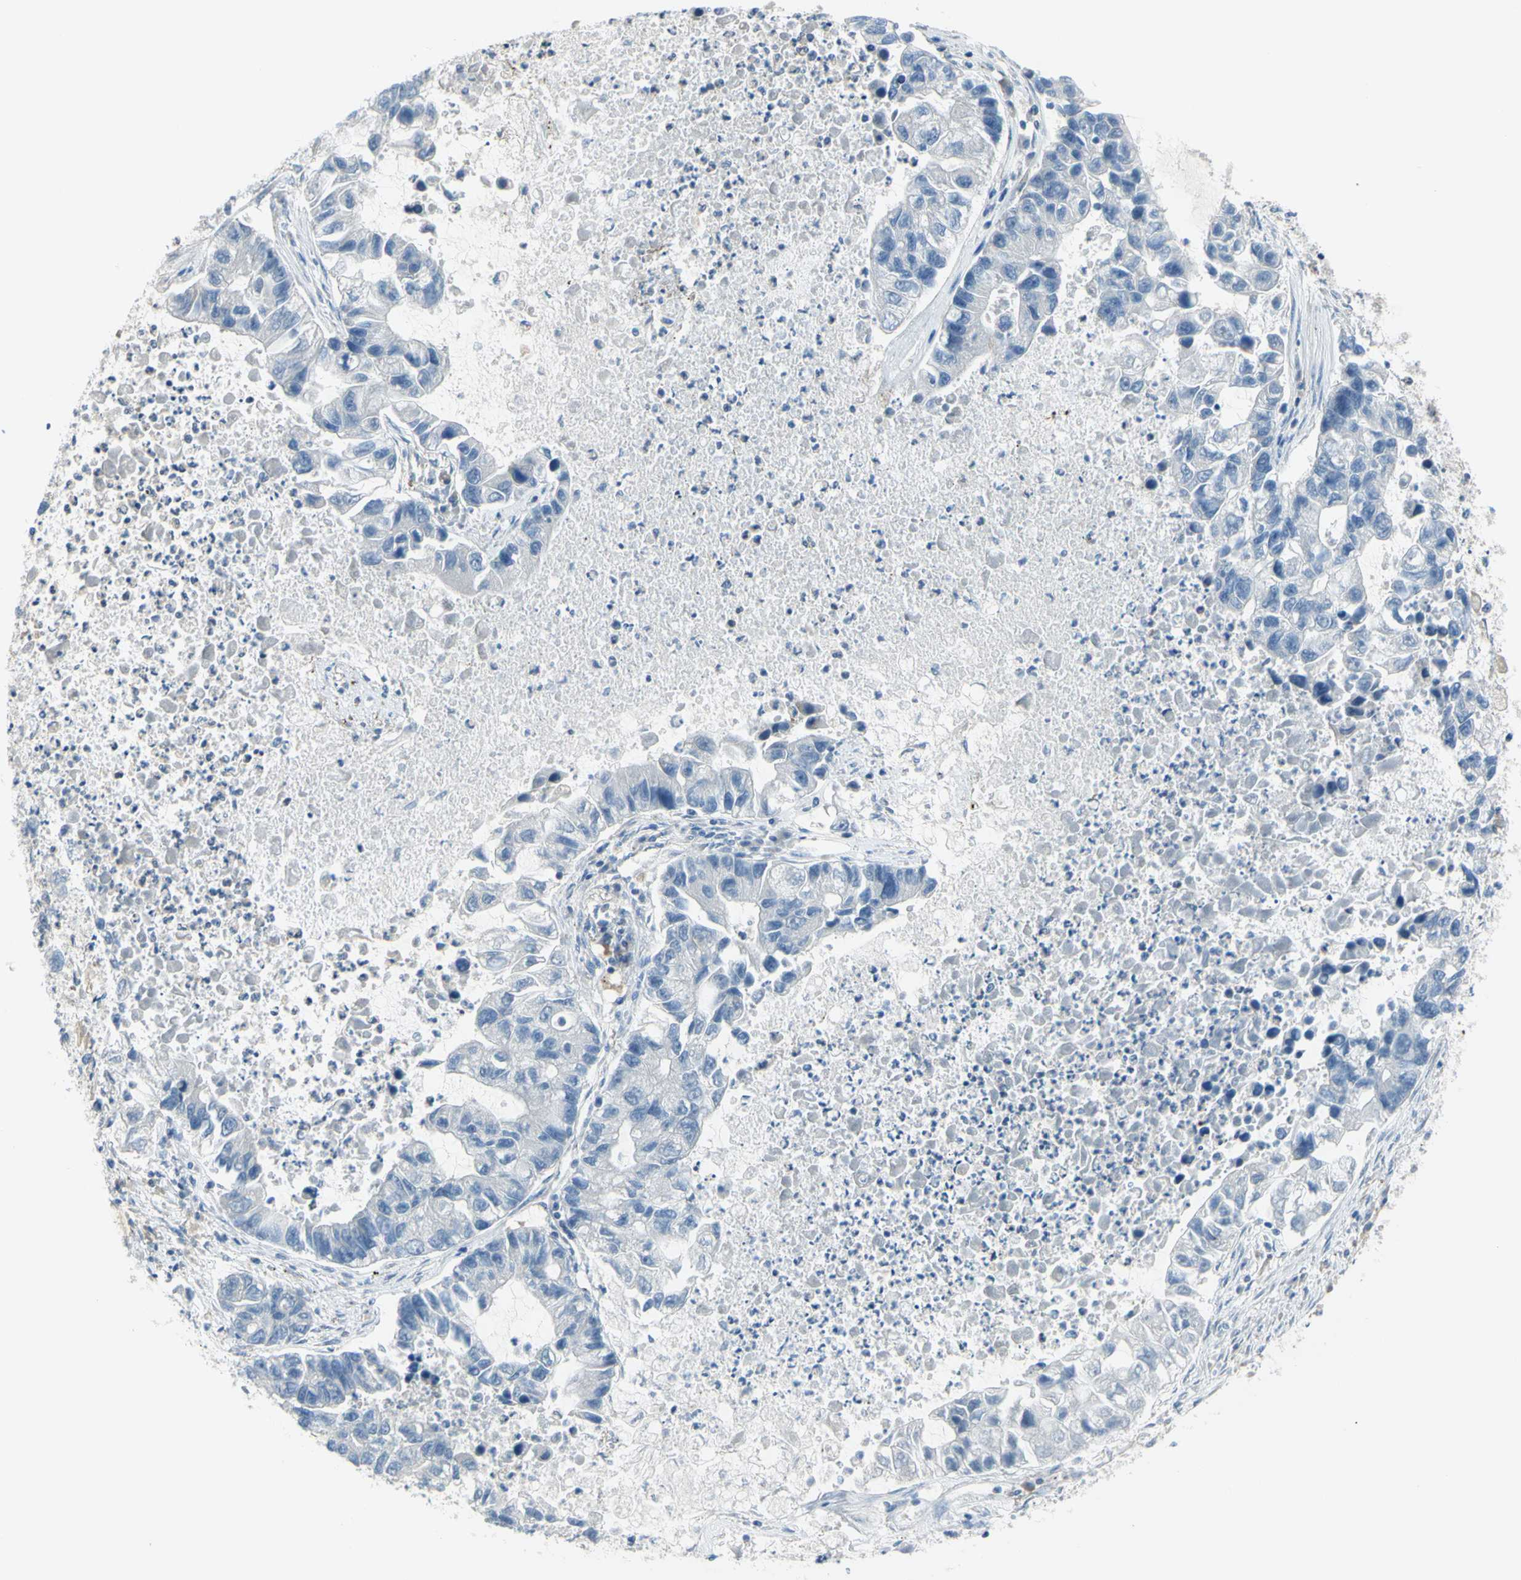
{"staining": {"intensity": "negative", "quantity": "none", "location": "none"}, "tissue": "lung cancer", "cell_type": "Tumor cells", "image_type": "cancer", "snomed": [{"axis": "morphology", "description": "Adenocarcinoma, NOS"}, {"axis": "topography", "description": "Lung"}], "caption": "Immunohistochemistry (IHC) photomicrograph of neoplastic tissue: human adenocarcinoma (lung) stained with DAB (3,3'-diaminobenzidine) shows no significant protein positivity in tumor cells. The staining was performed using DAB to visualize the protein expression in brown, while the nuclei were stained in blue with hematoxylin (Magnification: 20x).", "gene": "PRRG2", "patient": {"sex": "female", "age": 51}}